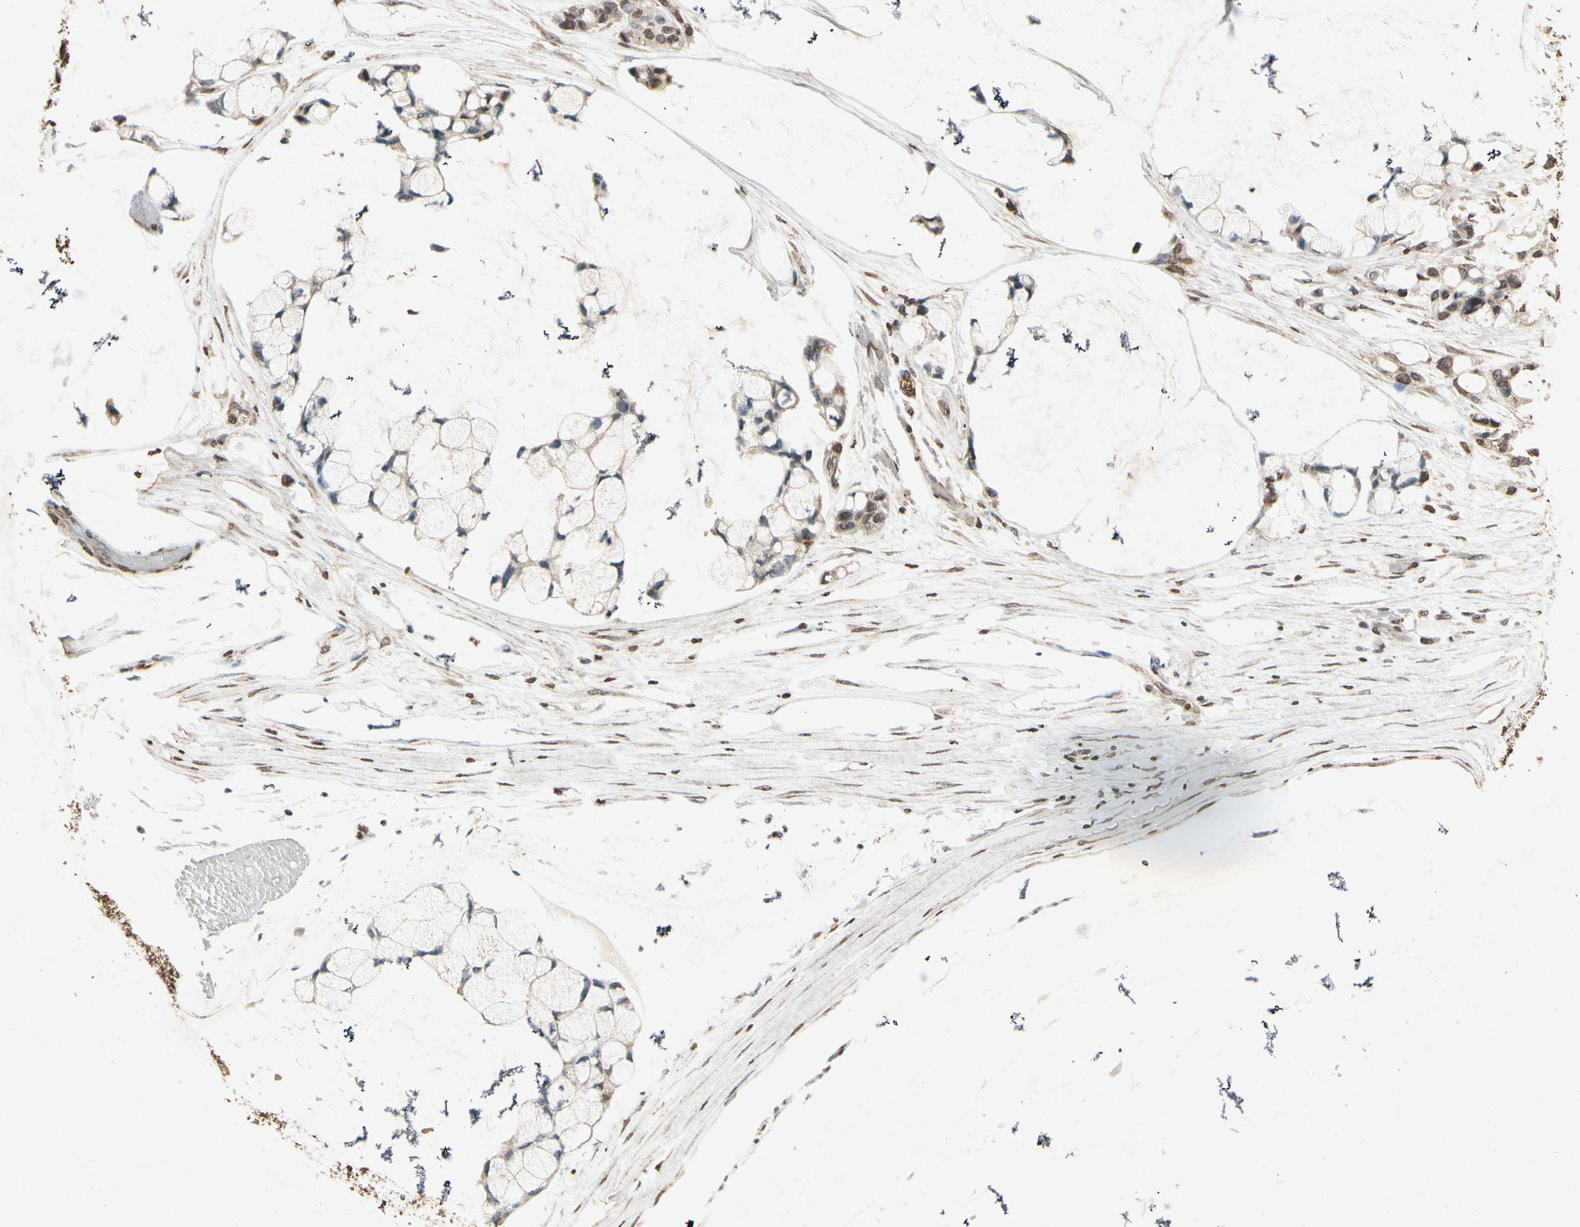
{"staining": {"intensity": "moderate", "quantity": "25%-75%", "location": "cytoplasmic/membranous,nuclear"}, "tissue": "ovarian cancer", "cell_type": "Tumor cells", "image_type": "cancer", "snomed": [{"axis": "morphology", "description": "Cystadenocarcinoma, mucinous, NOS"}, {"axis": "topography", "description": "Ovary"}], "caption": "Human ovarian cancer stained with a protein marker shows moderate staining in tumor cells.", "gene": "GC", "patient": {"sex": "female", "age": 39}}